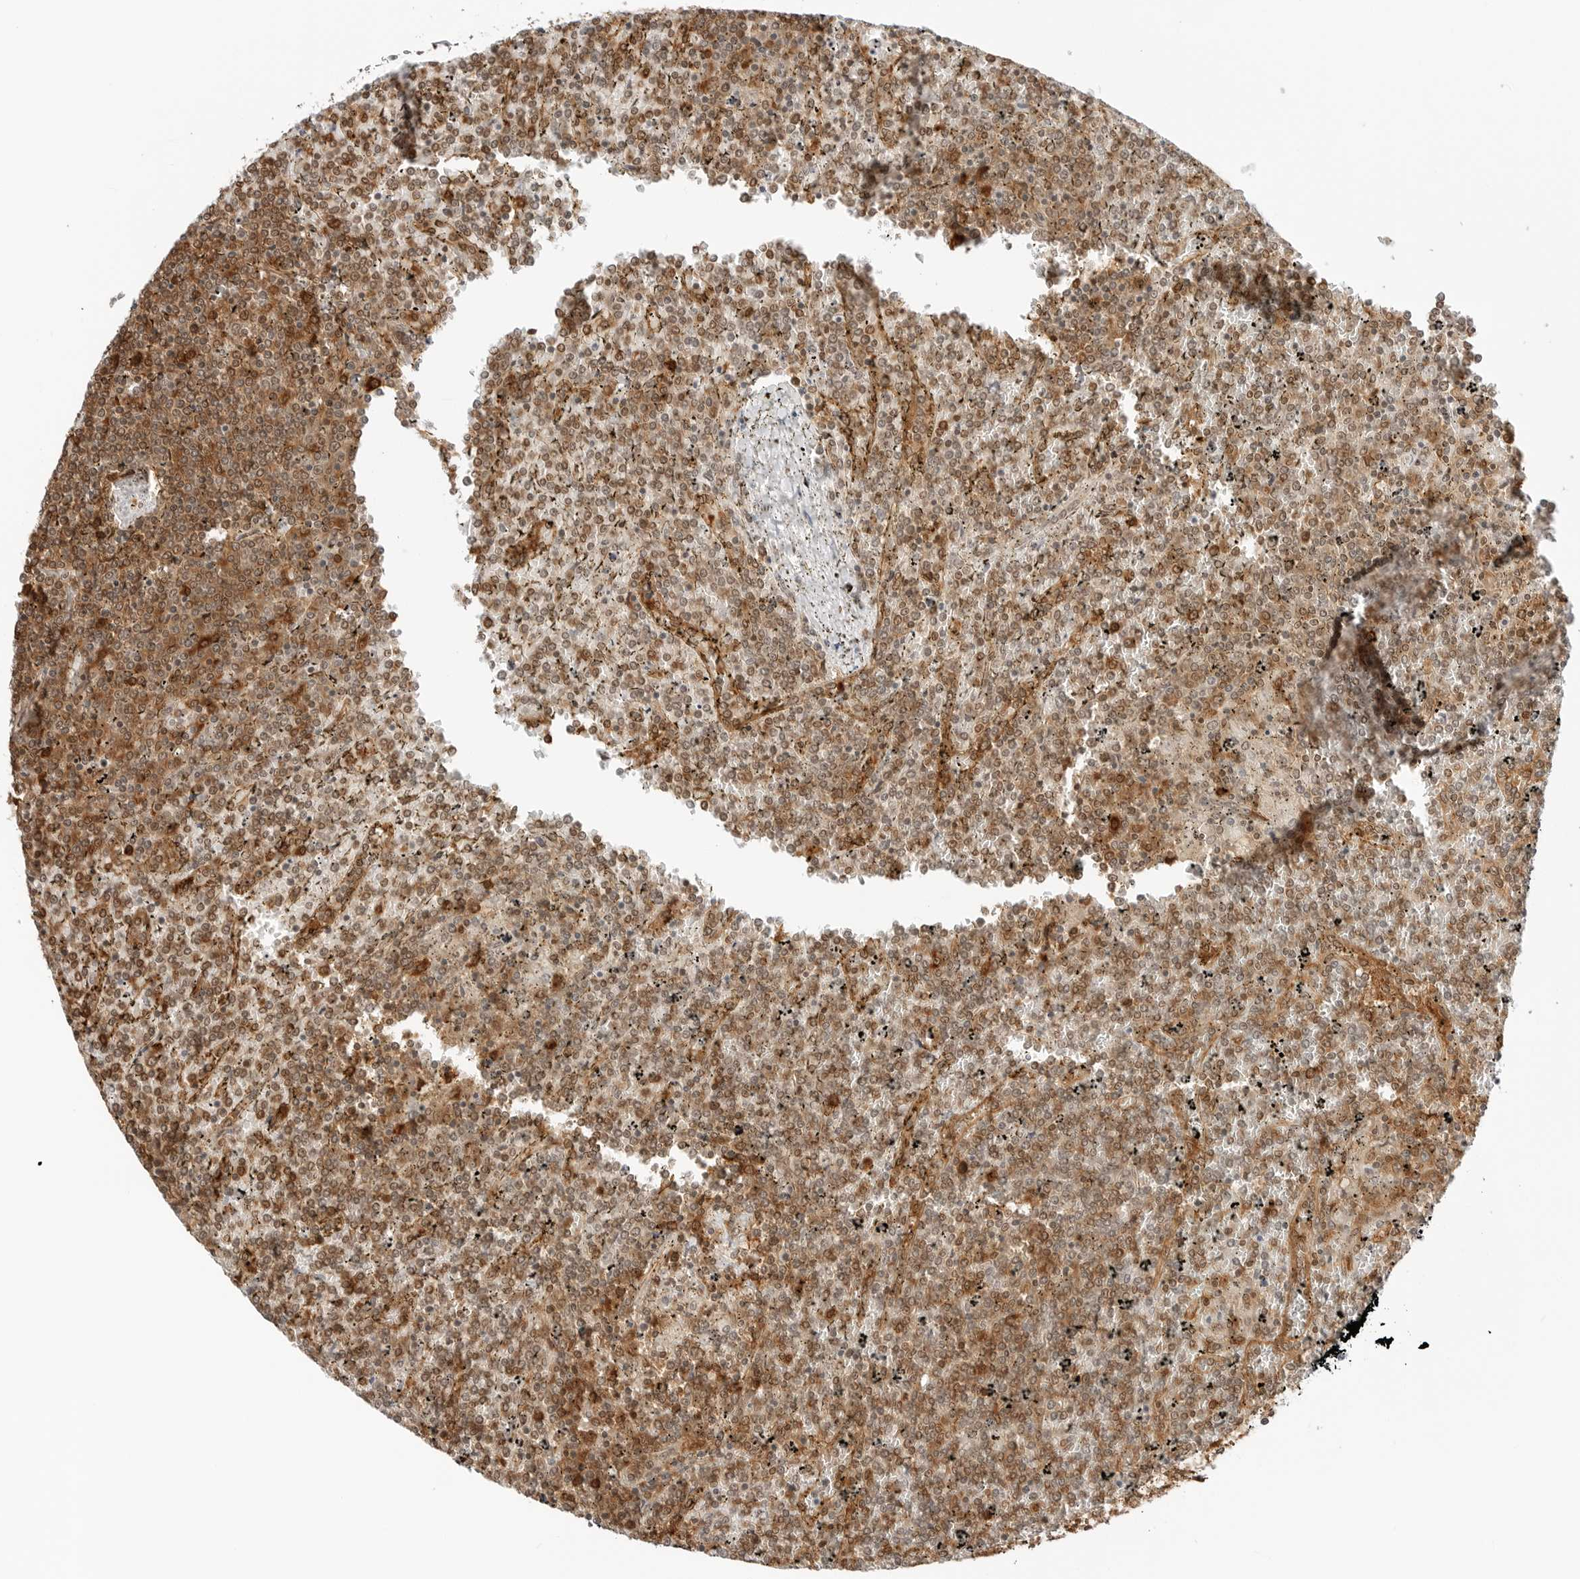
{"staining": {"intensity": "moderate", "quantity": ">75%", "location": "cytoplasmic/membranous,nuclear"}, "tissue": "lymphoma", "cell_type": "Tumor cells", "image_type": "cancer", "snomed": [{"axis": "morphology", "description": "Malignant lymphoma, non-Hodgkin's type, Low grade"}, {"axis": "topography", "description": "Spleen"}], "caption": "This histopathology image reveals IHC staining of human malignant lymphoma, non-Hodgkin's type (low-grade), with medium moderate cytoplasmic/membranous and nuclear staining in about >75% of tumor cells.", "gene": "NUDC", "patient": {"sex": "female", "age": 19}}